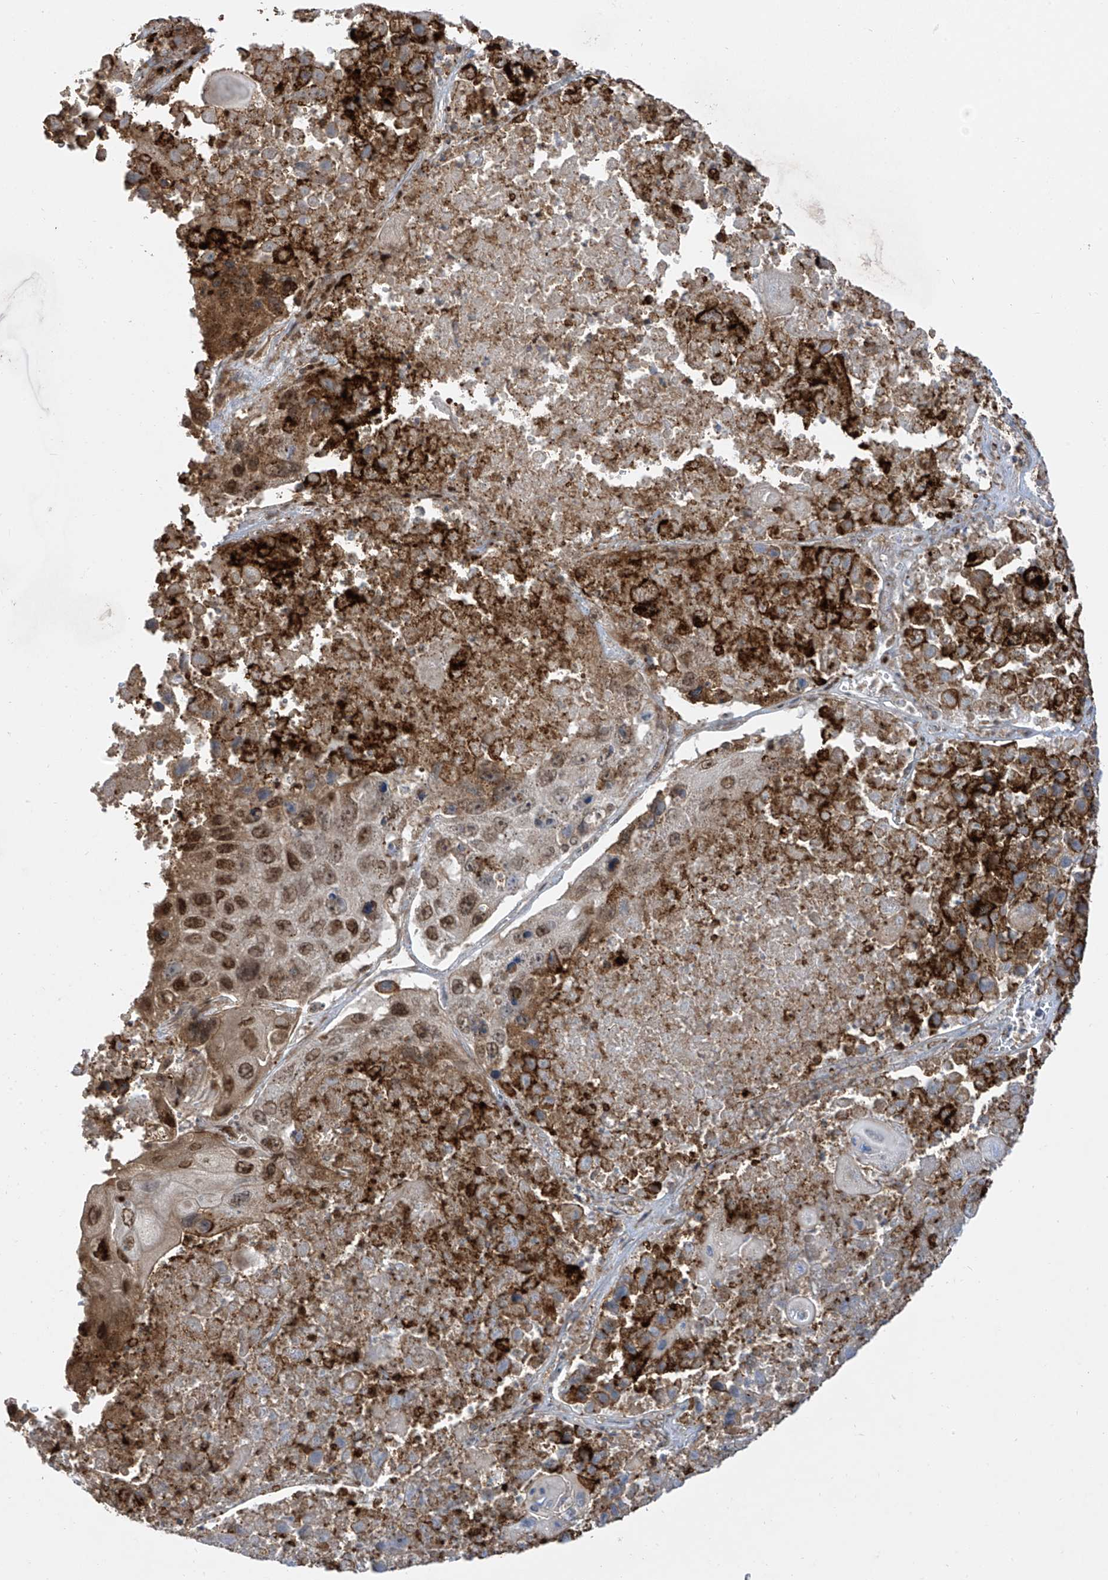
{"staining": {"intensity": "moderate", "quantity": ">75%", "location": "cytoplasmic/membranous,nuclear"}, "tissue": "lung cancer", "cell_type": "Tumor cells", "image_type": "cancer", "snomed": [{"axis": "morphology", "description": "Squamous cell carcinoma, NOS"}, {"axis": "topography", "description": "Lung"}], "caption": "A high-resolution photomicrograph shows immunohistochemistry staining of lung cancer, which reveals moderate cytoplasmic/membranous and nuclear positivity in about >75% of tumor cells.", "gene": "ATAD2B", "patient": {"sex": "male", "age": 61}}